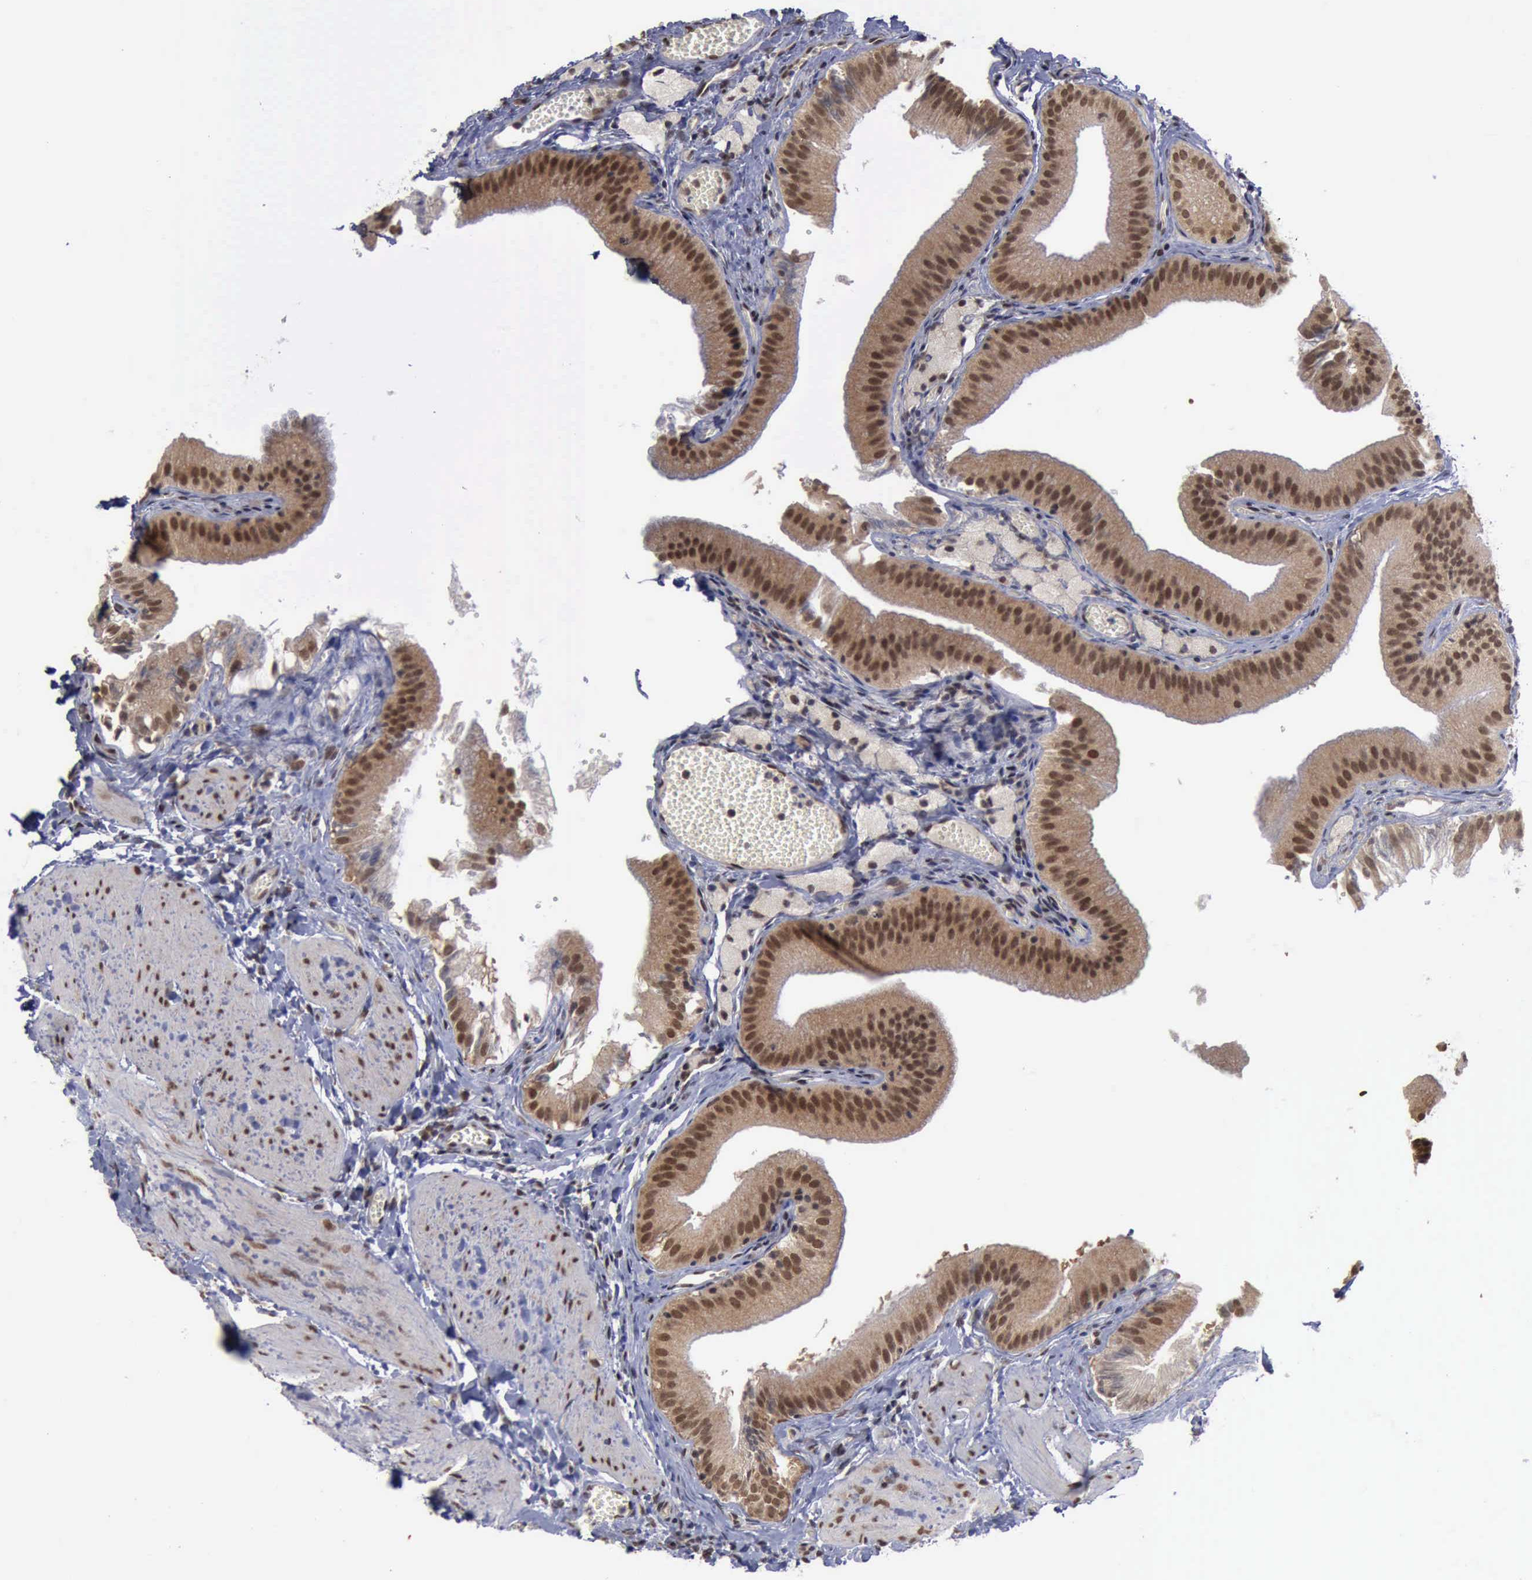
{"staining": {"intensity": "moderate", "quantity": ">75%", "location": "cytoplasmic/membranous,nuclear"}, "tissue": "gallbladder", "cell_type": "Glandular cells", "image_type": "normal", "snomed": [{"axis": "morphology", "description": "Normal tissue, NOS"}, {"axis": "topography", "description": "Gallbladder"}], "caption": "Immunohistochemical staining of benign human gallbladder exhibits medium levels of moderate cytoplasmic/membranous,nuclear positivity in about >75% of glandular cells.", "gene": "RTCB", "patient": {"sex": "female", "age": 24}}